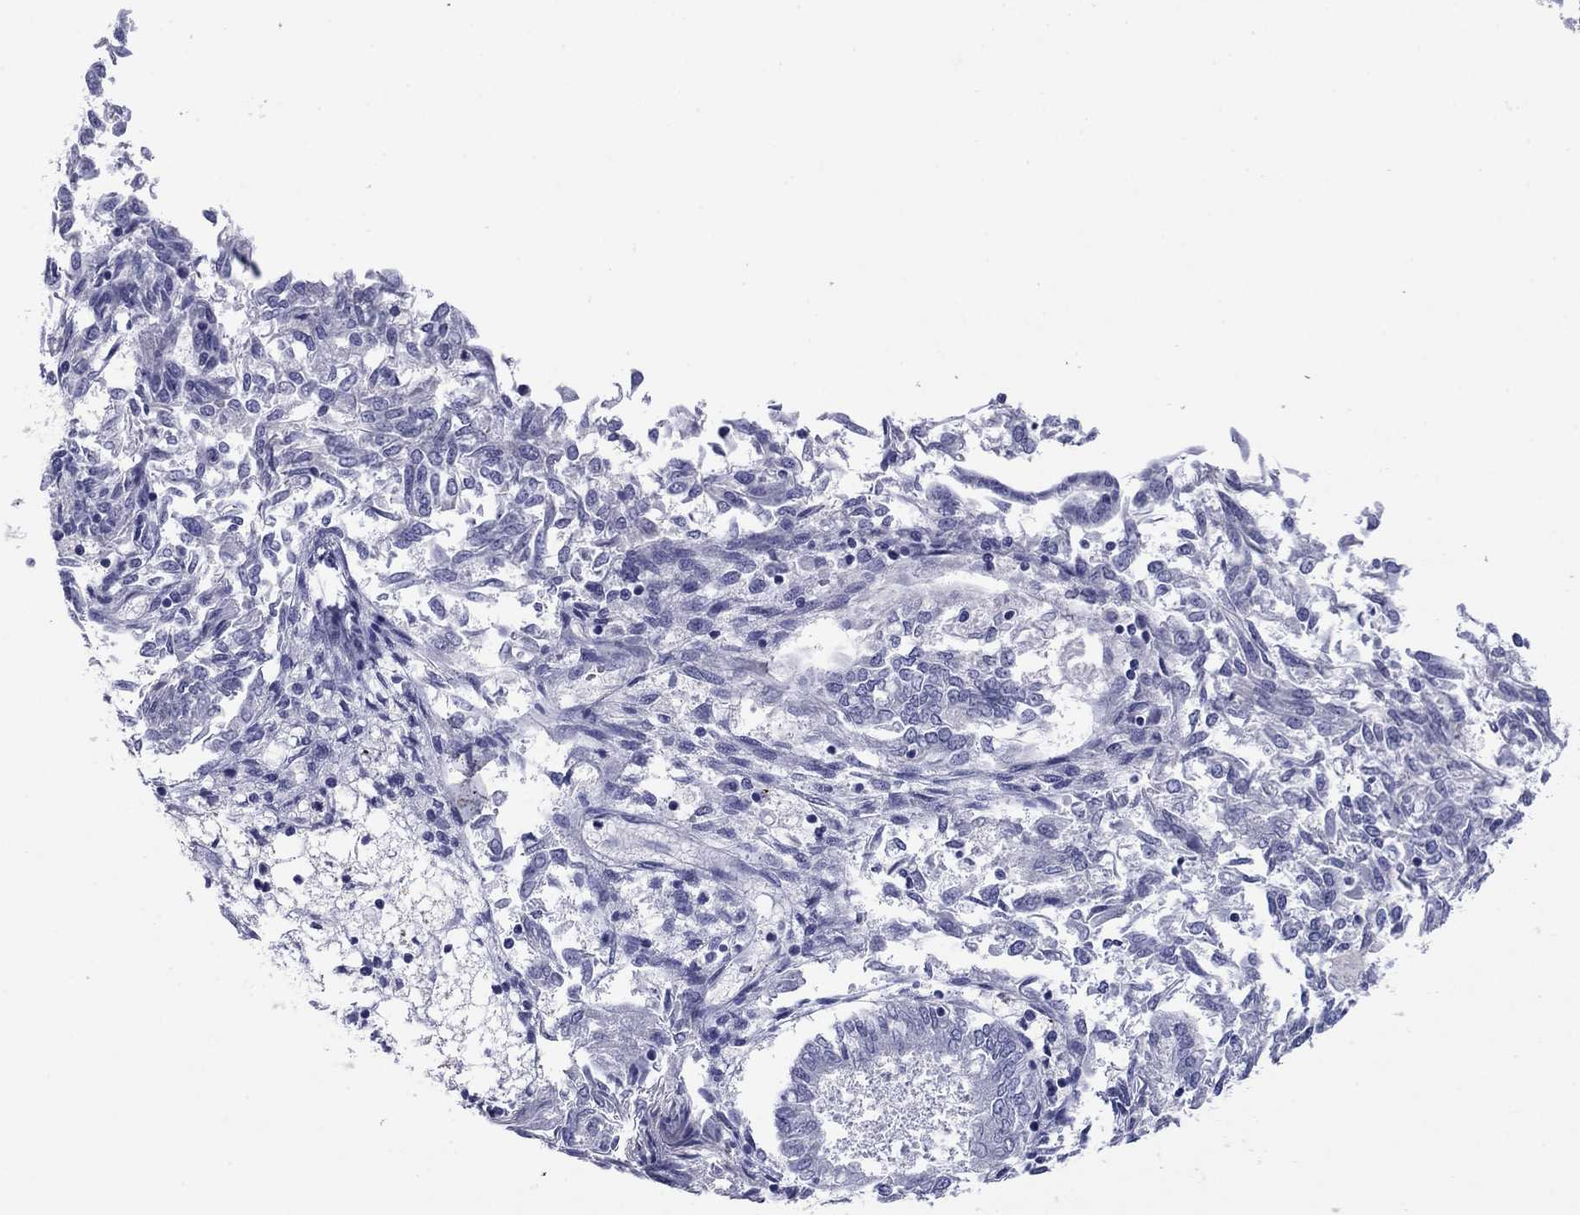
{"staining": {"intensity": "negative", "quantity": "none", "location": "none"}, "tissue": "endometrial cancer", "cell_type": "Tumor cells", "image_type": "cancer", "snomed": [{"axis": "morphology", "description": "Adenocarcinoma, NOS"}, {"axis": "topography", "description": "Endometrium"}], "caption": "Endometrial cancer was stained to show a protein in brown. There is no significant staining in tumor cells. (DAB (3,3'-diaminobenzidine) immunohistochemistry (IHC) visualized using brightfield microscopy, high magnification).", "gene": "HAO1", "patient": {"sex": "female", "age": 58}}